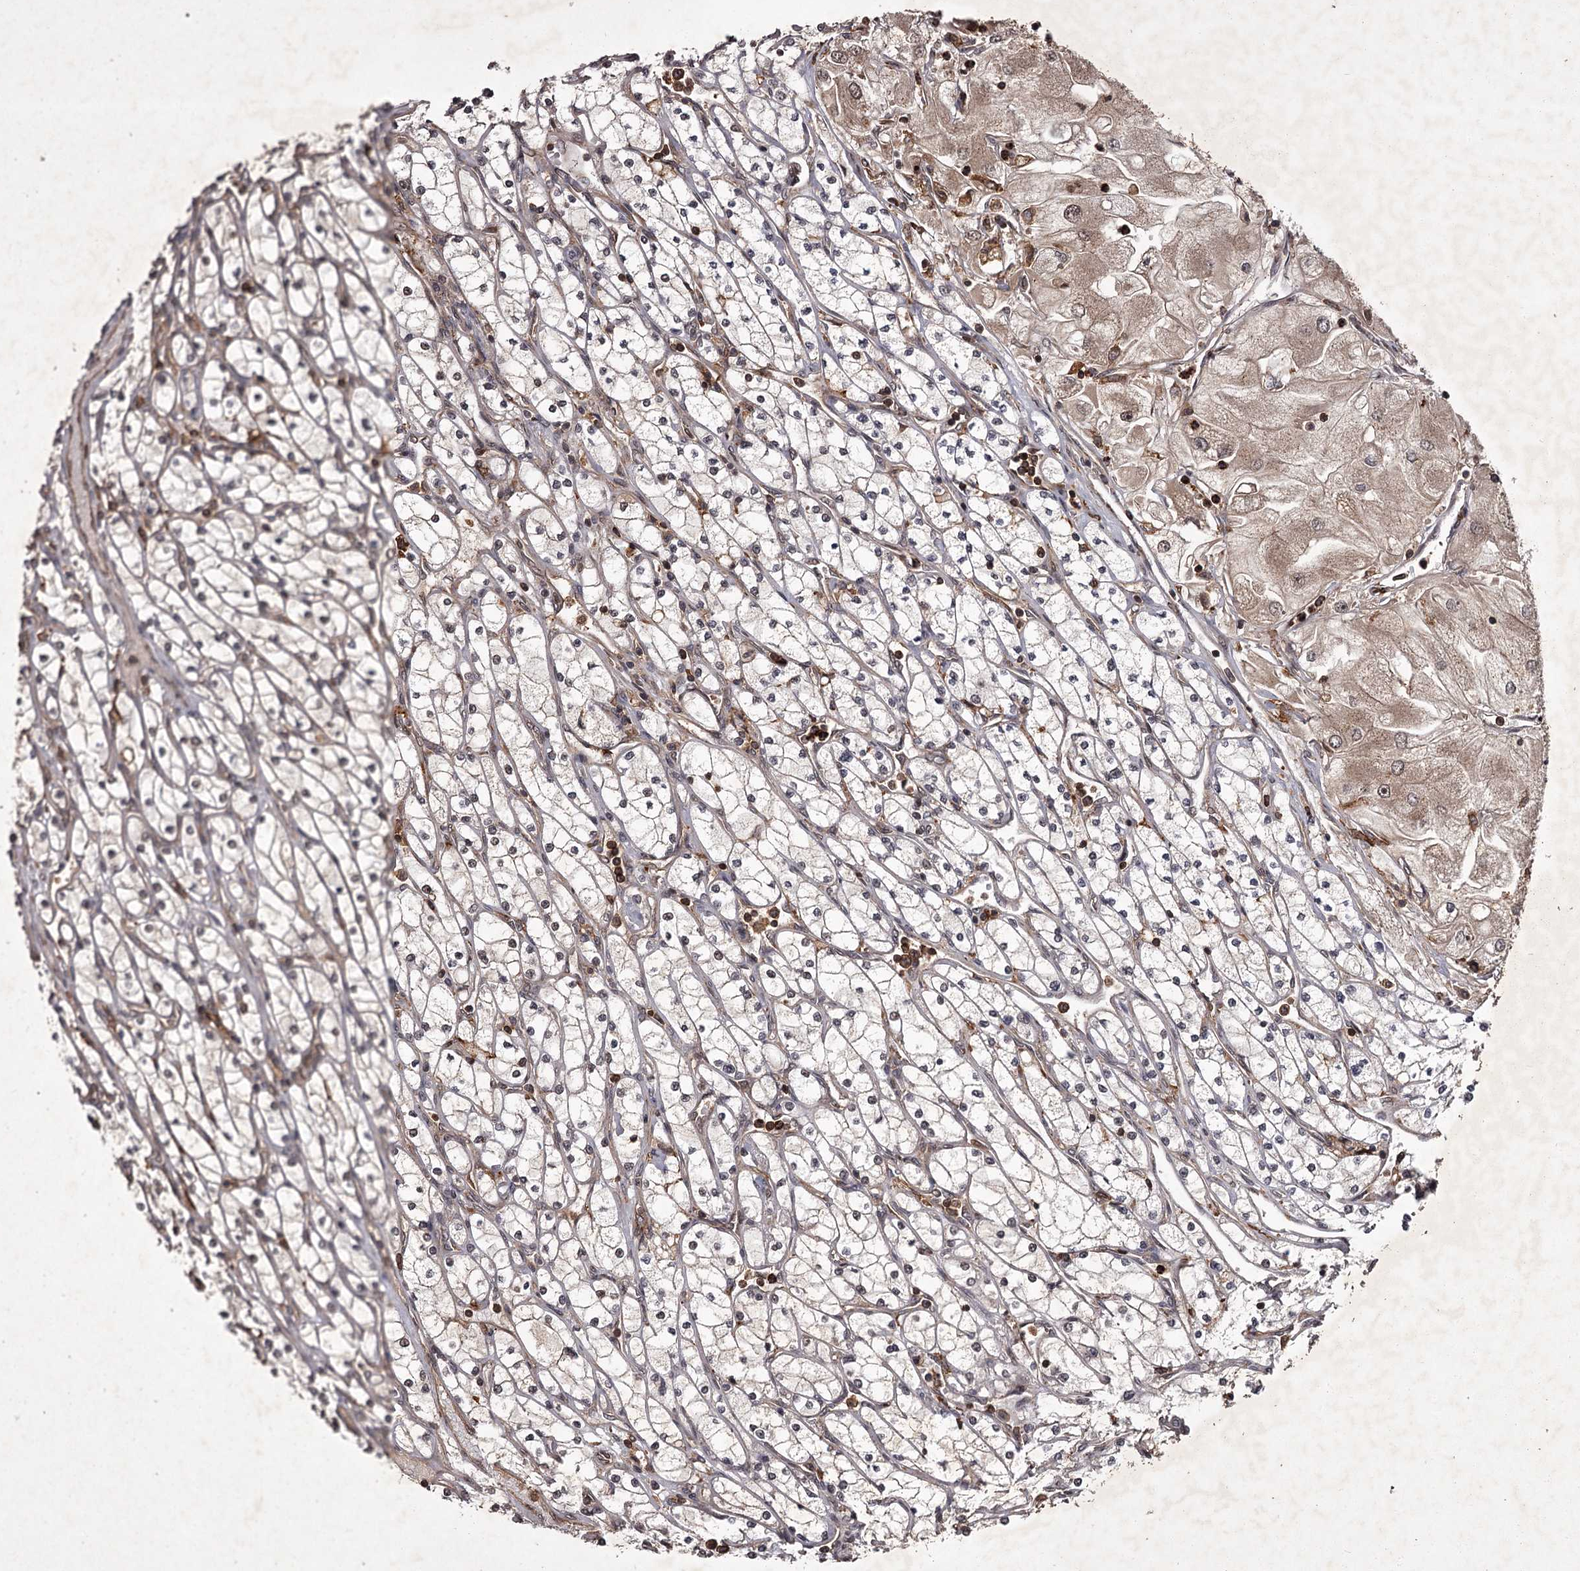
{"staining": {"intensity": "weak", "quantity": "<25%", "location": "cytoplasmic/membranous,nuclear"}, "tissue": "renal cancer", "cell_type": "Tumor cells", "image_type": "cancer", "snomed": [{"axis": "morphology", "description": "Adenocarcinoma, NOS"}, {"axis": "topography", "description": "Kidney"}], "caption": "Immunohistochemistry image of human adenocarcinoma (renal) stained for a protein (brown), which displays no staining in tumor cells.", "gene": "TBC1D23", "patient": {"sex": "male", "age": 80}}